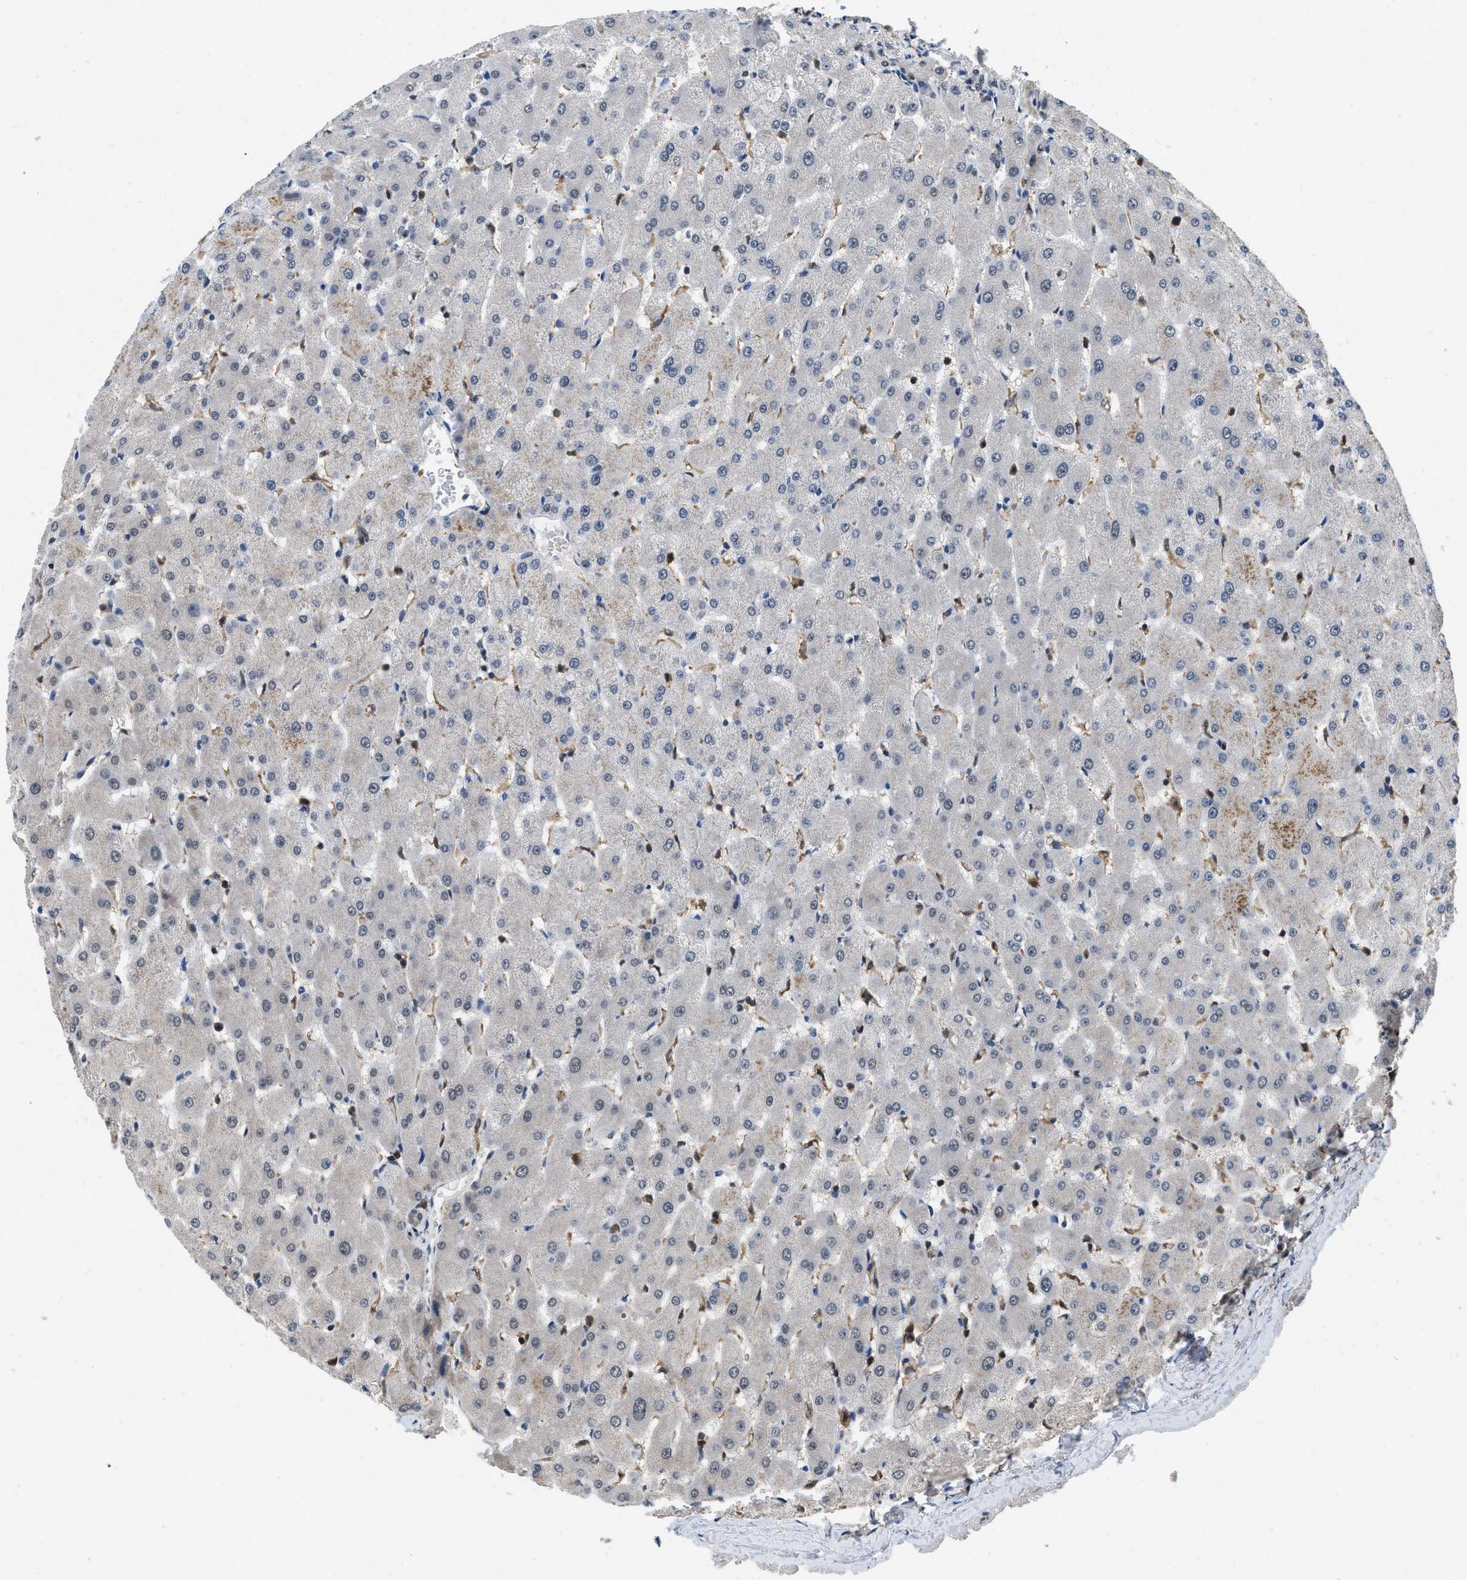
{"staining": {"intensity": "negative", "quantity": "none", "location": "none"}, "tissue": "liver", "cell_type": "Cholangiocytes", "image_type": "normal", "snomed": [{"axis": "morphology", "description": "Normal tissue, NOS"}, {"axis": "topography", "description": "Liver"}], "caption": "Immunohistochemistry micrograph of benign liver: human liver stained with DAB exhibits no significant protein staining in cholangiocytes. (DAB immunohistochemistry with hematoxylin counter stain).", "gene": "ATF7IP", "patient": {"sex": "female", "age": 63}}